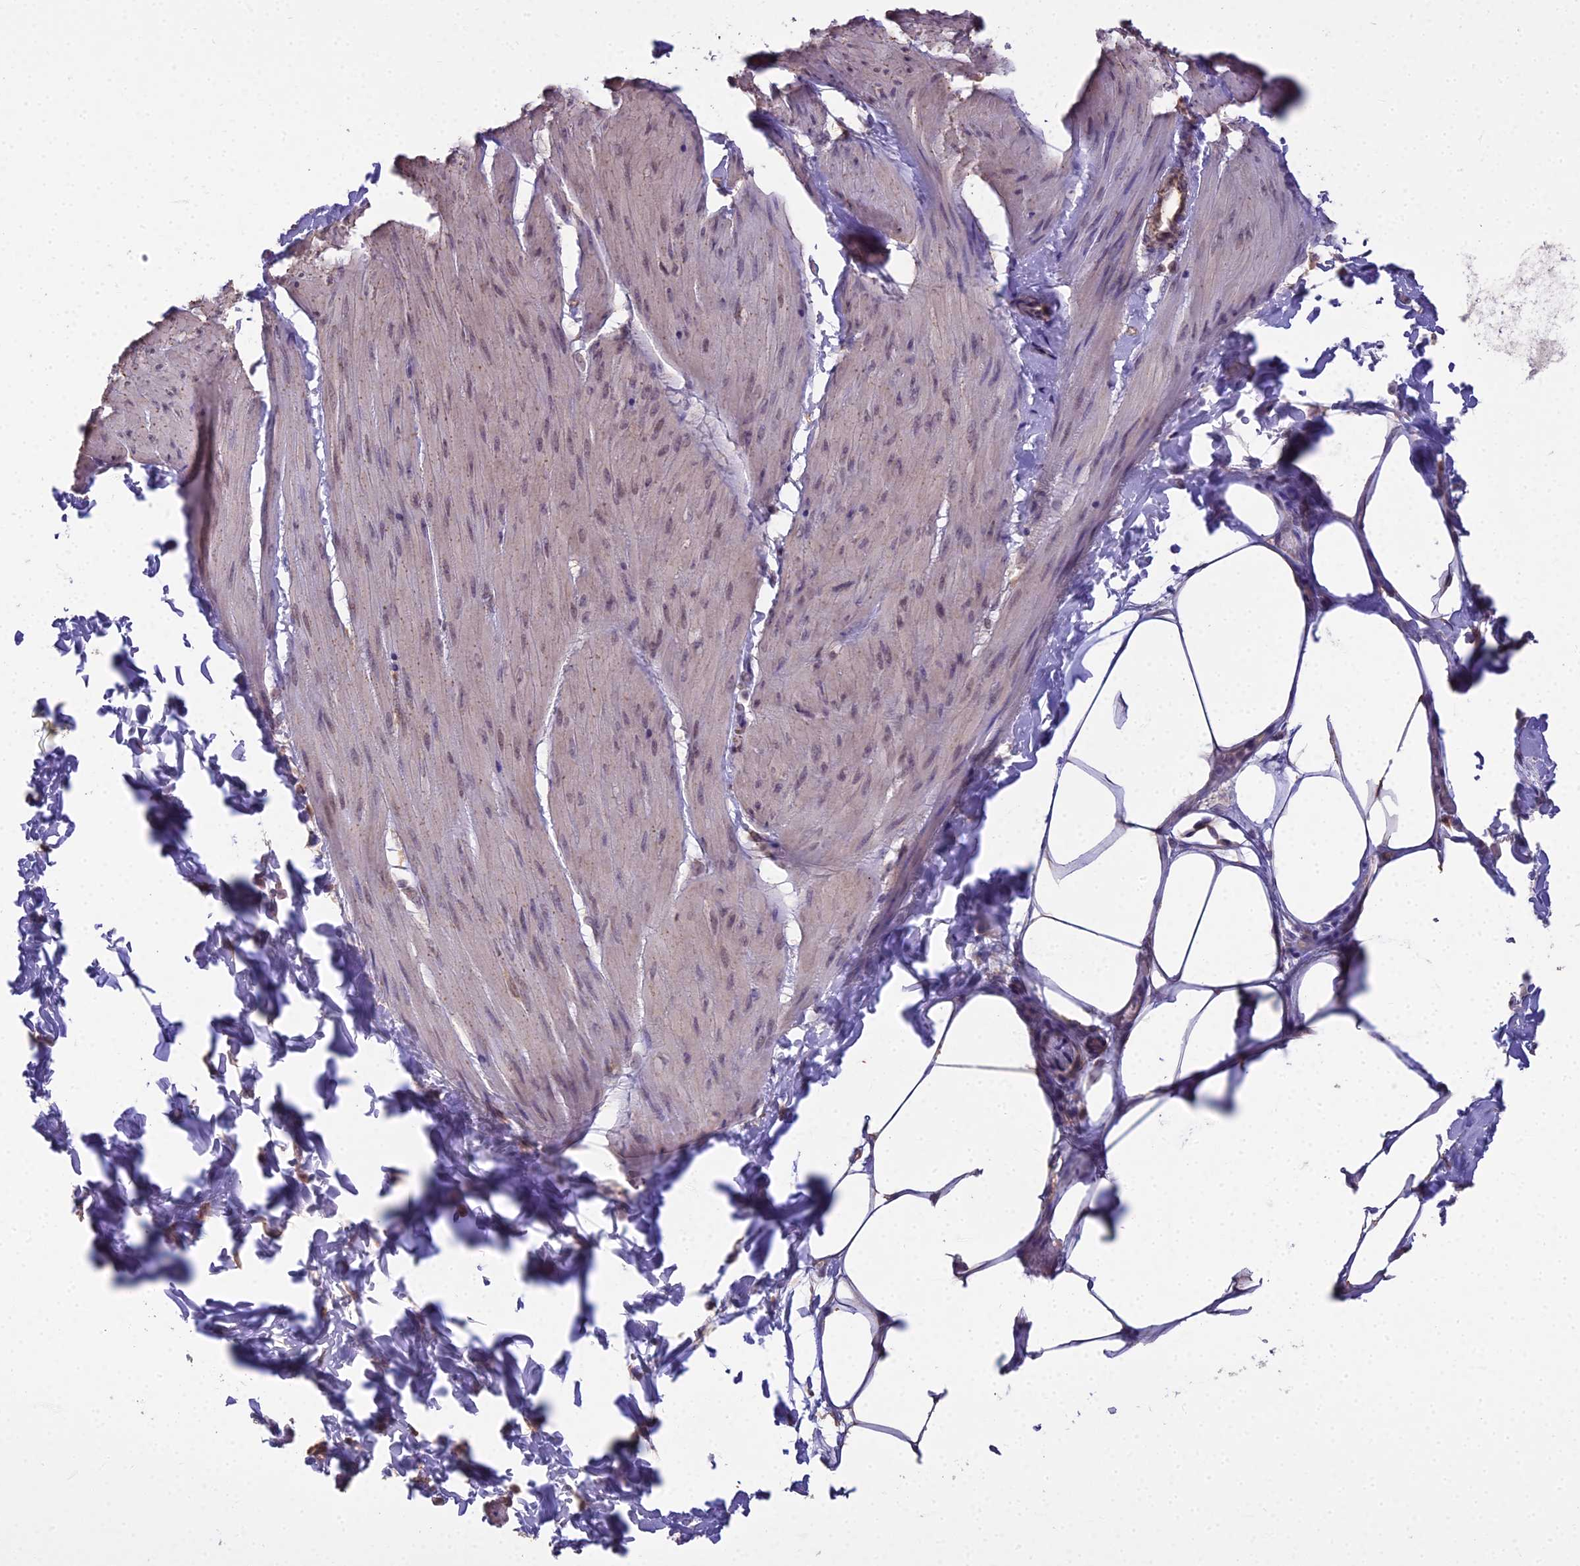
{"staining": {"intensity": "weak", "quantity": "25%-75%", "location": "nuclear"}, "tissue": "smooth muscle", "cell_type": "Smooth muscle cells", "image_type": "normal", "snomed": [{"axis": "morphology", "description": "Urothelial carcinoma, High grade"}, {"axis": "topography", "description": "Urinary bladder"}], "caption": "Smooth muscle stained for a protein exhibits weak nuclear positivity in smooth muscle cells. Ihc stains the protein in brown and the nuclei are stained blue.", "gene": "BLNK", "patient": {"sex": "male", "age": 46}}